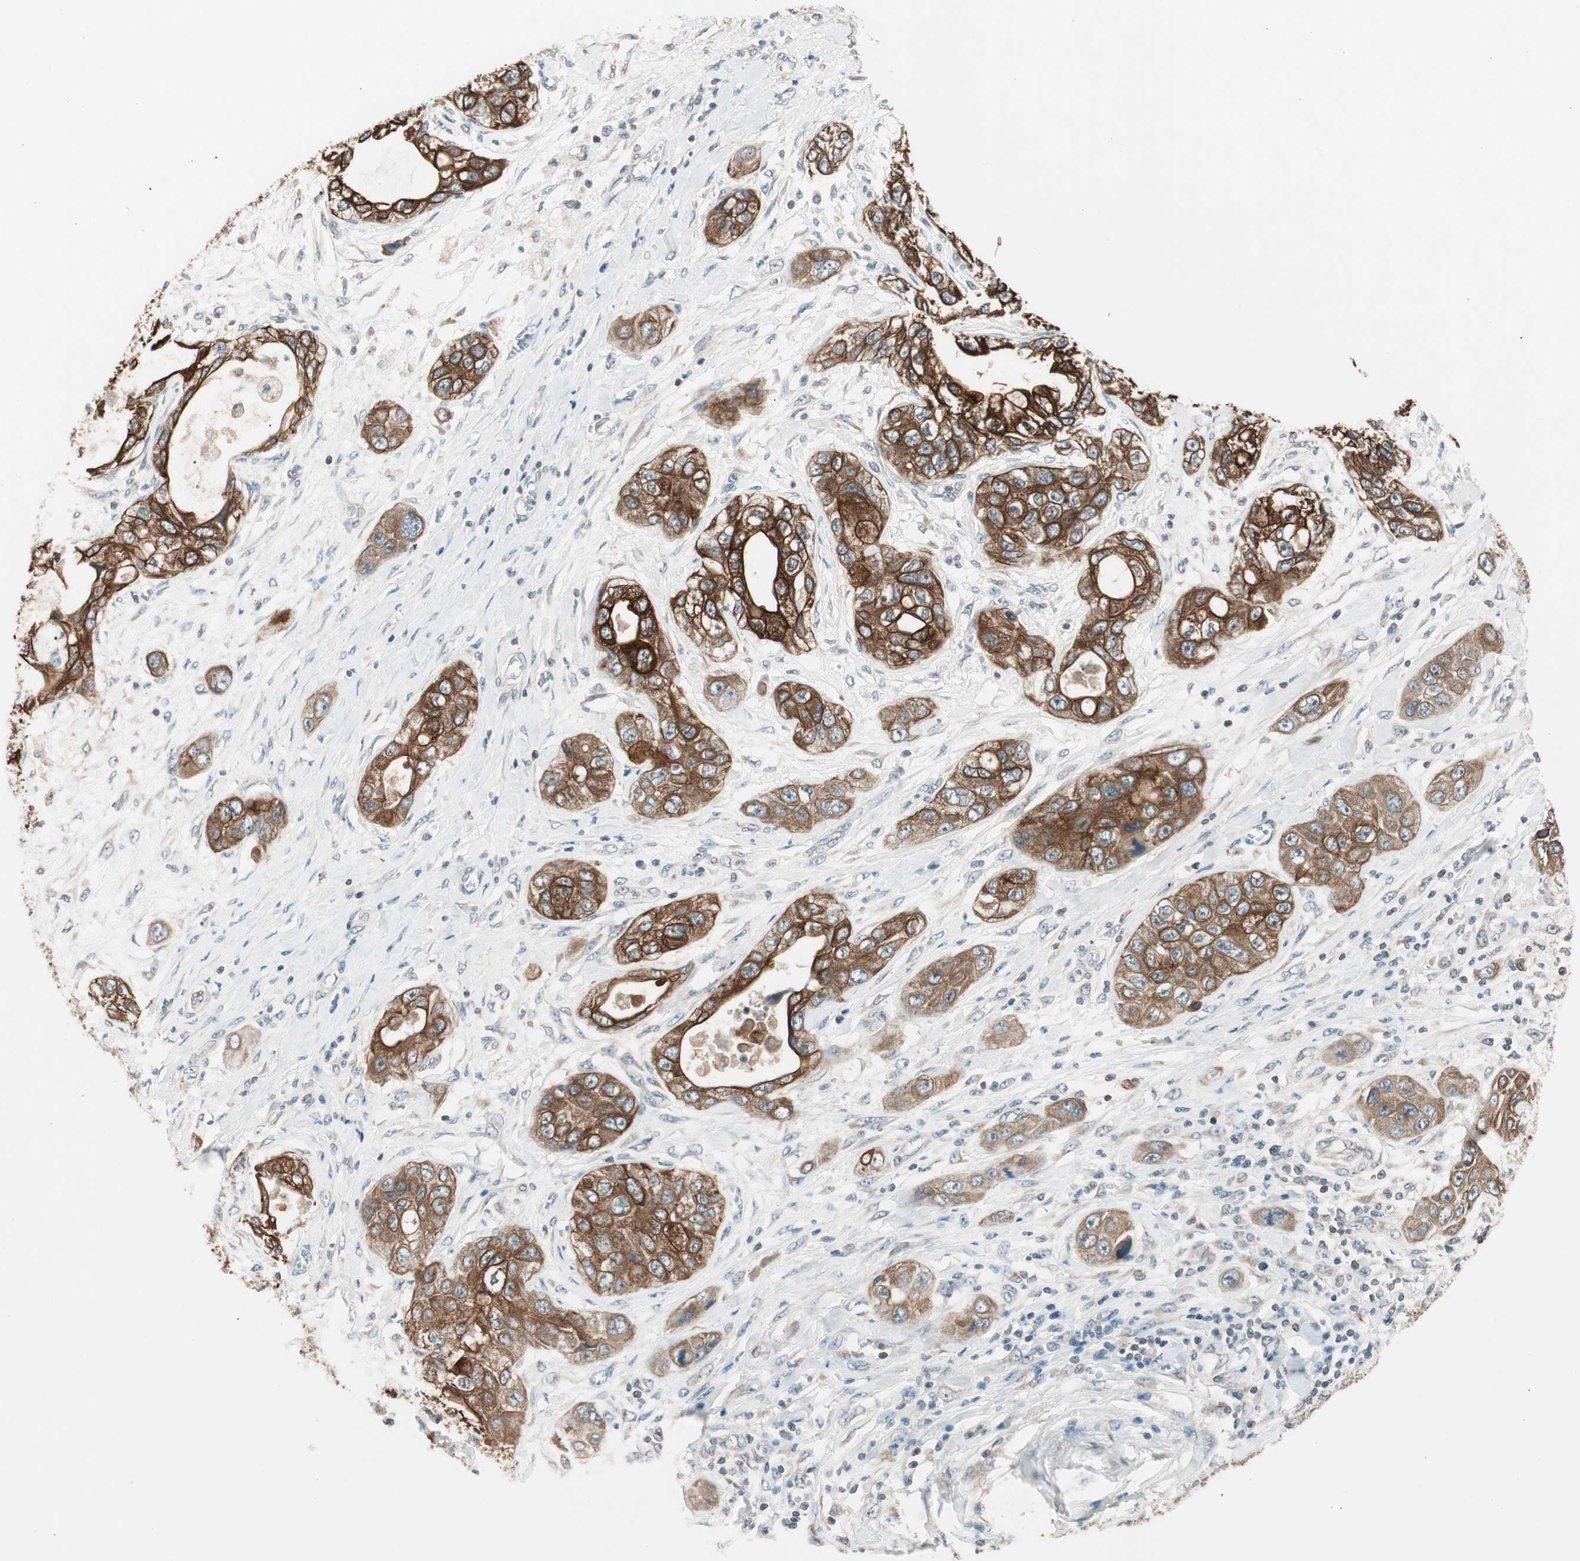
{"staining": {"intensity": "strong", "quantity": ">75%", "location": "cytoplasmic/membranous"}, "tissue": "pancreatic cancer", "cell_type": "Tumor cells", "image_type": "cancer", "snomed": [{"axis": "morphology", "description": "Adenocarcinoma, NOS"}, {"axis": "topography", "description": "Pancreas"}], "caption": "A photomicrograph of human pancreatic adenocarcinoma stained for a protein shows strong cytoplasmic/membranous brown staining in tumor cells.", "gene": "TRIM21", "patient": {"sex": "female", "age": 70}}